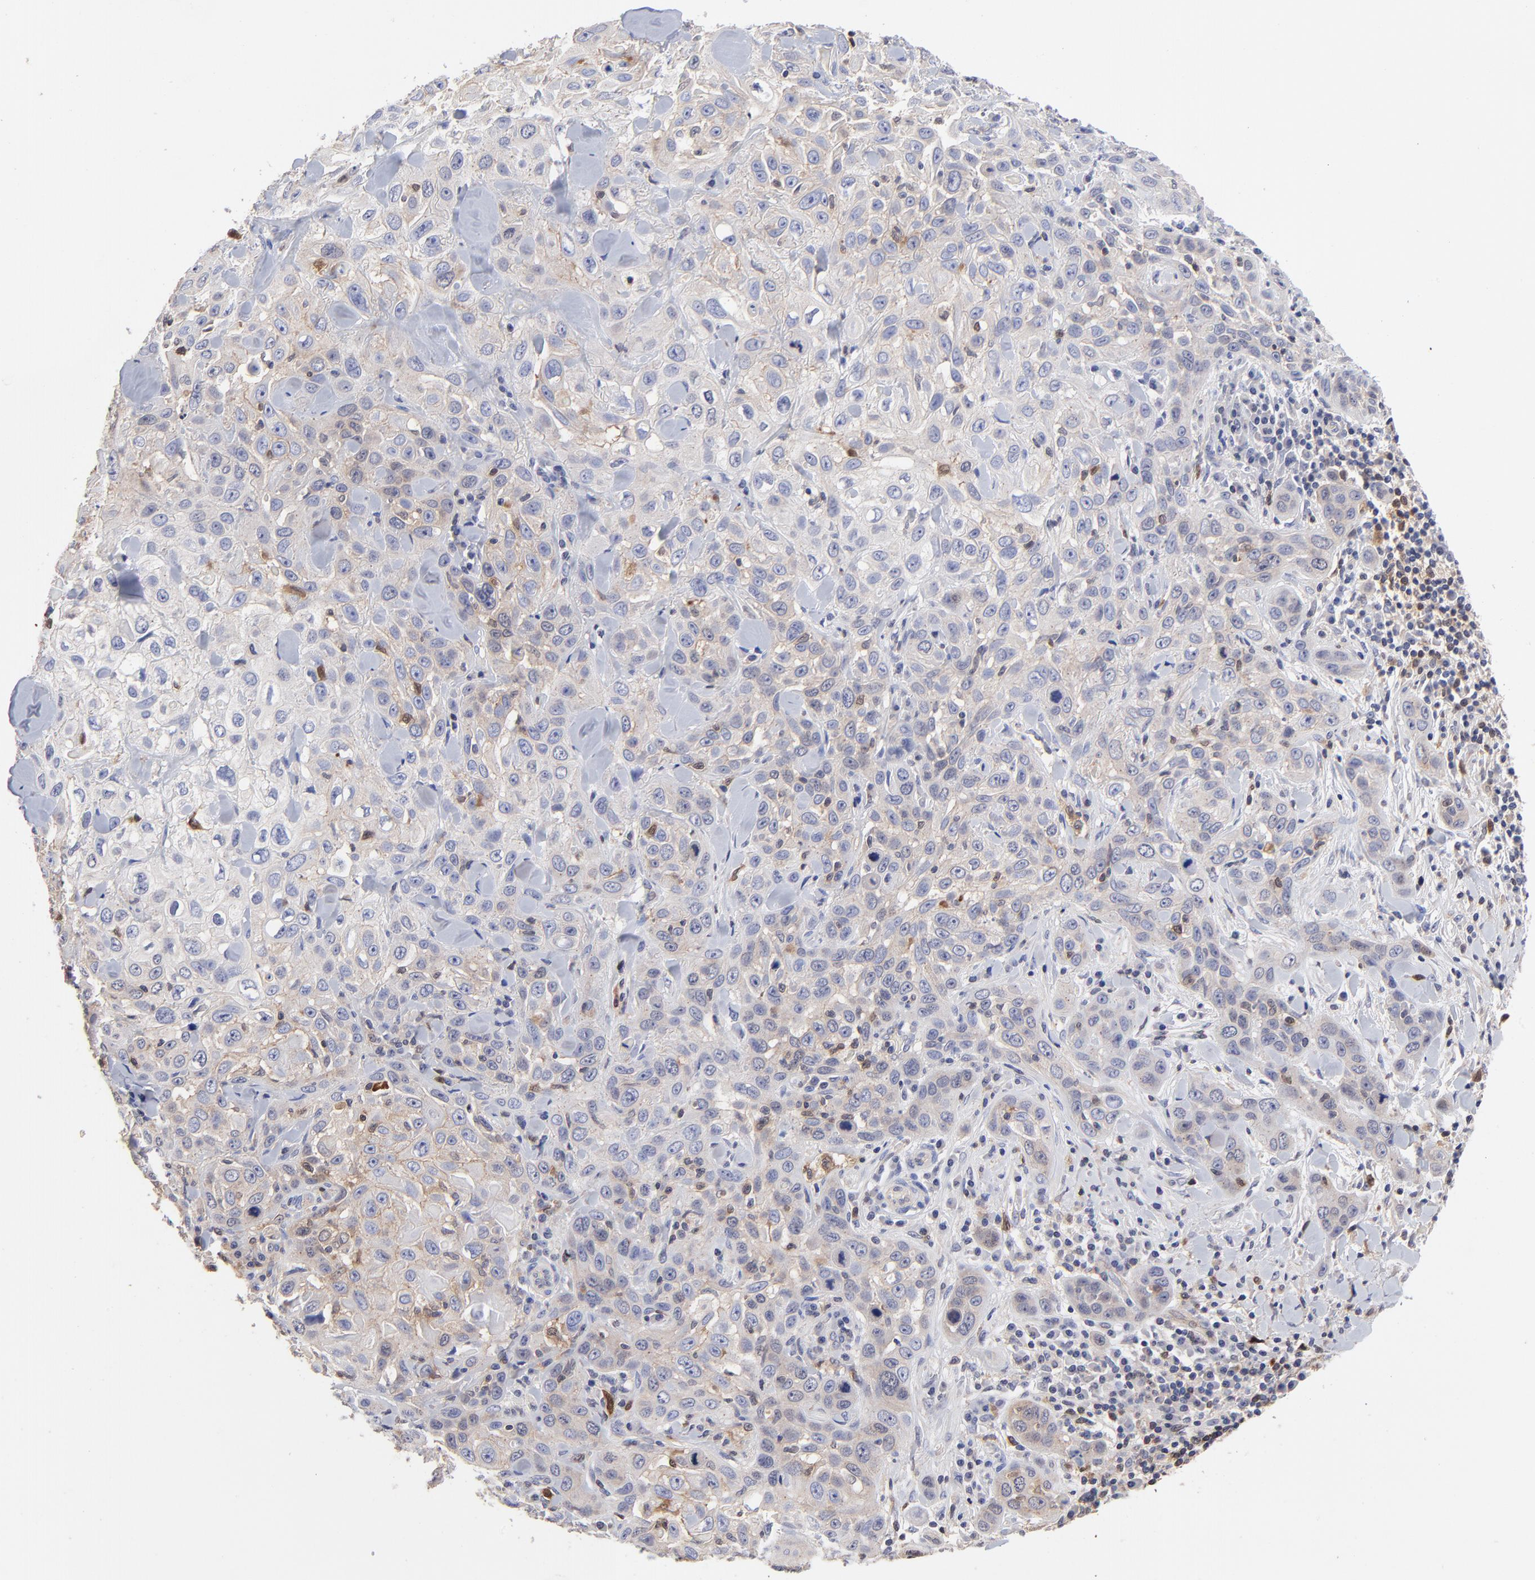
{"staining": {"intensity": "weak", "quantity": "25%-75%", "location": "cytoplasmic/membranous,nuclear"}, "tissue": "skin cancer", "cell_type": "Tumor cells", "image_type": "cancer", "snomed": [{"axis": "morphology", "description": "Squamous cell carcinoma, NOS"}, {"axis": "topography", "description": "Skin"}], "caption": "Protein staining shows weak cytoplasmic/membranous and nuclear staining in about 25%-75% of tumor cells in skin cancer.", "gene": "DCTPP1", "patient": {"sex": "male", "age": 84}}